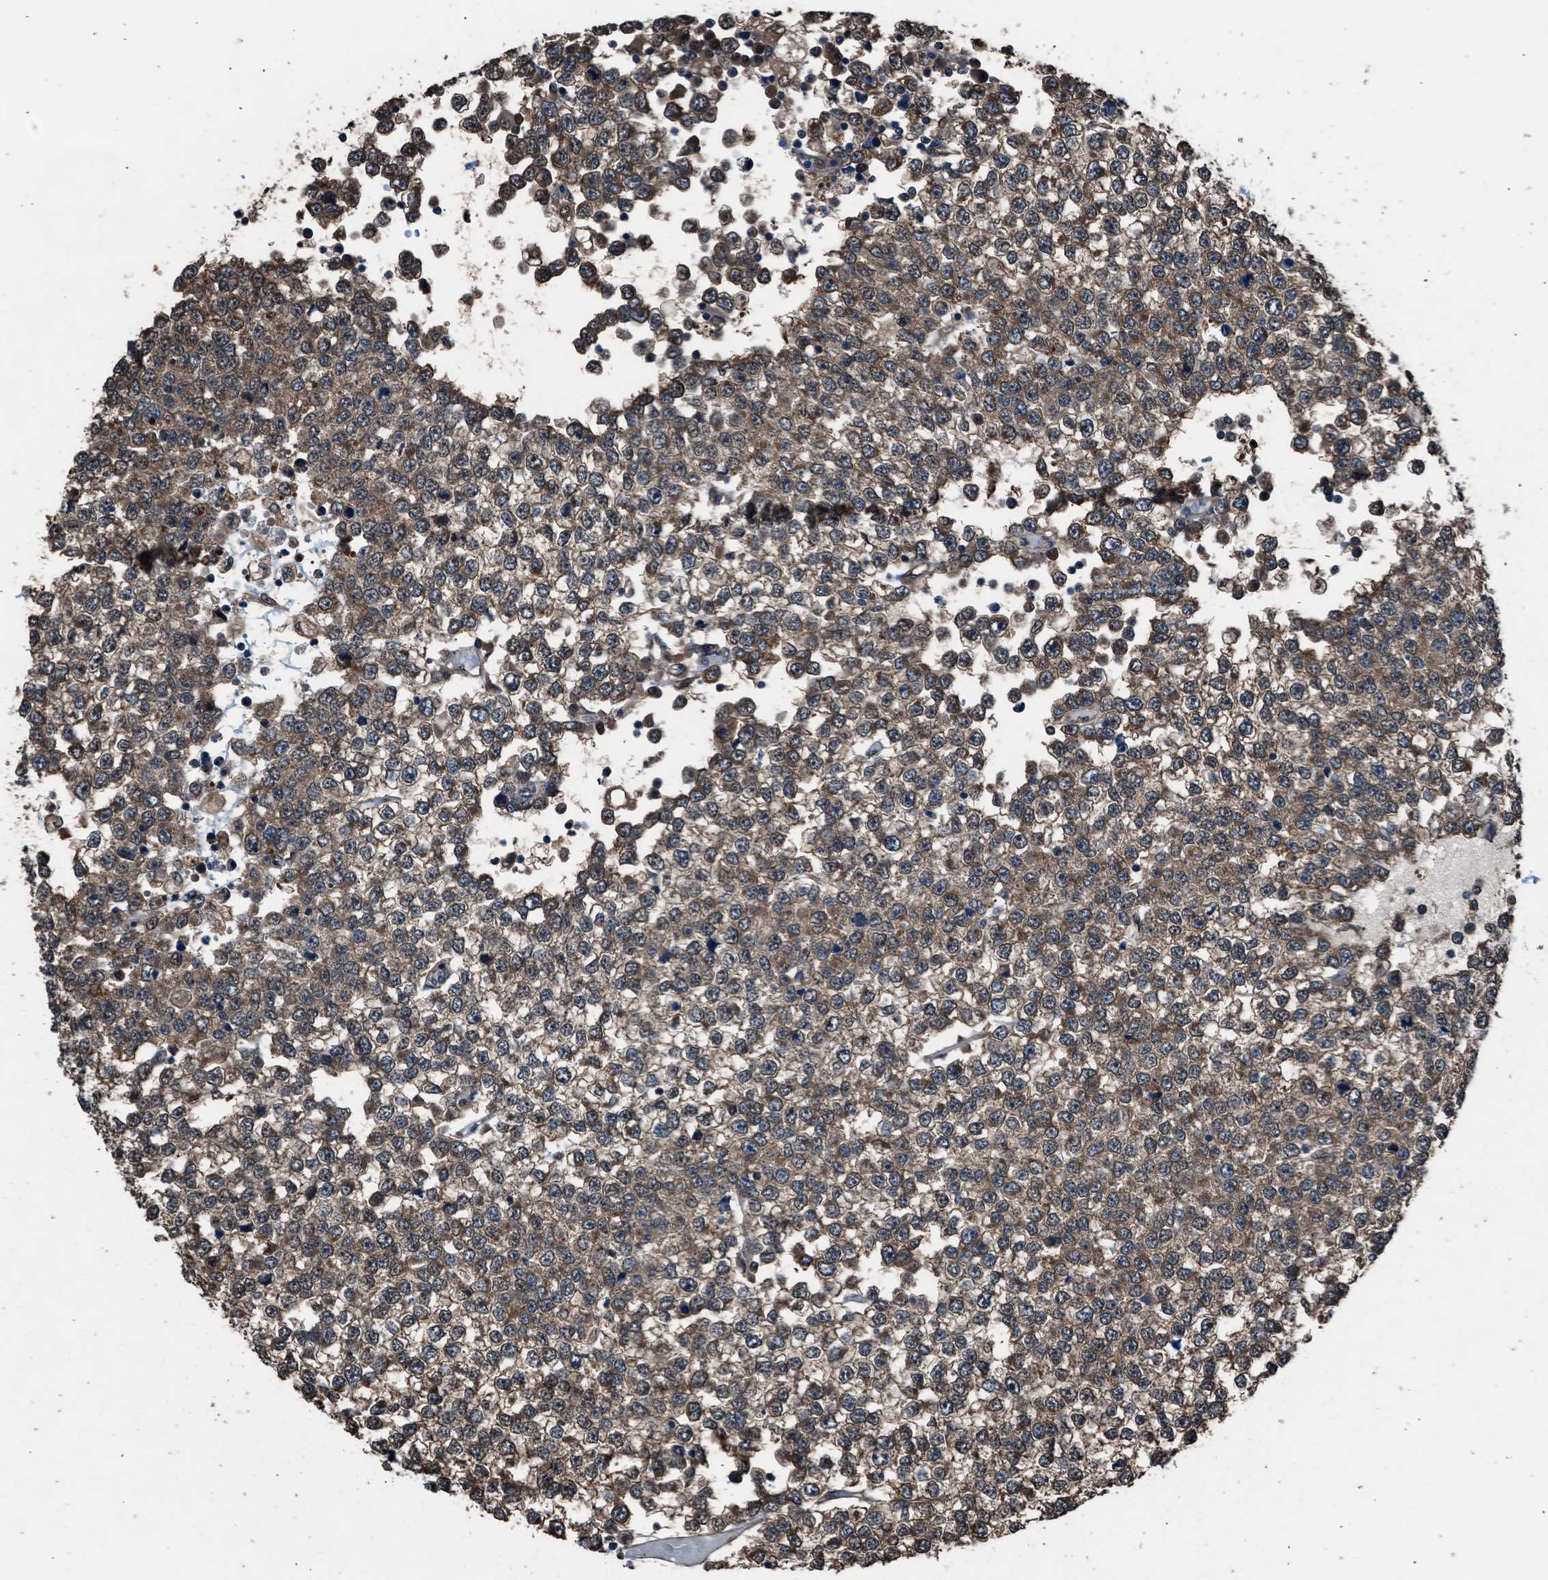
{"staining": {"intensity": "weak", "quantity": "25%-75%", "location": "cytoplasmic/membranous"}, "tissue": "testis cancer", "cell_type": "Tumor cells", "image_type": "cancer", "snomed": [{"axis": "morphology", "description": "Seminoma, NOS"}, {"axis": "topography", "description": "Testis"}], "caption": "High-power microscopy captured an immunohistochemistry photomicrograph of testis cancer, revealing weak cytoplasmic/membranous positivity in about 25%-75% of tumor cells.", "gene": "YWHAG", "patient": {"sex": "male", "age": 65}}